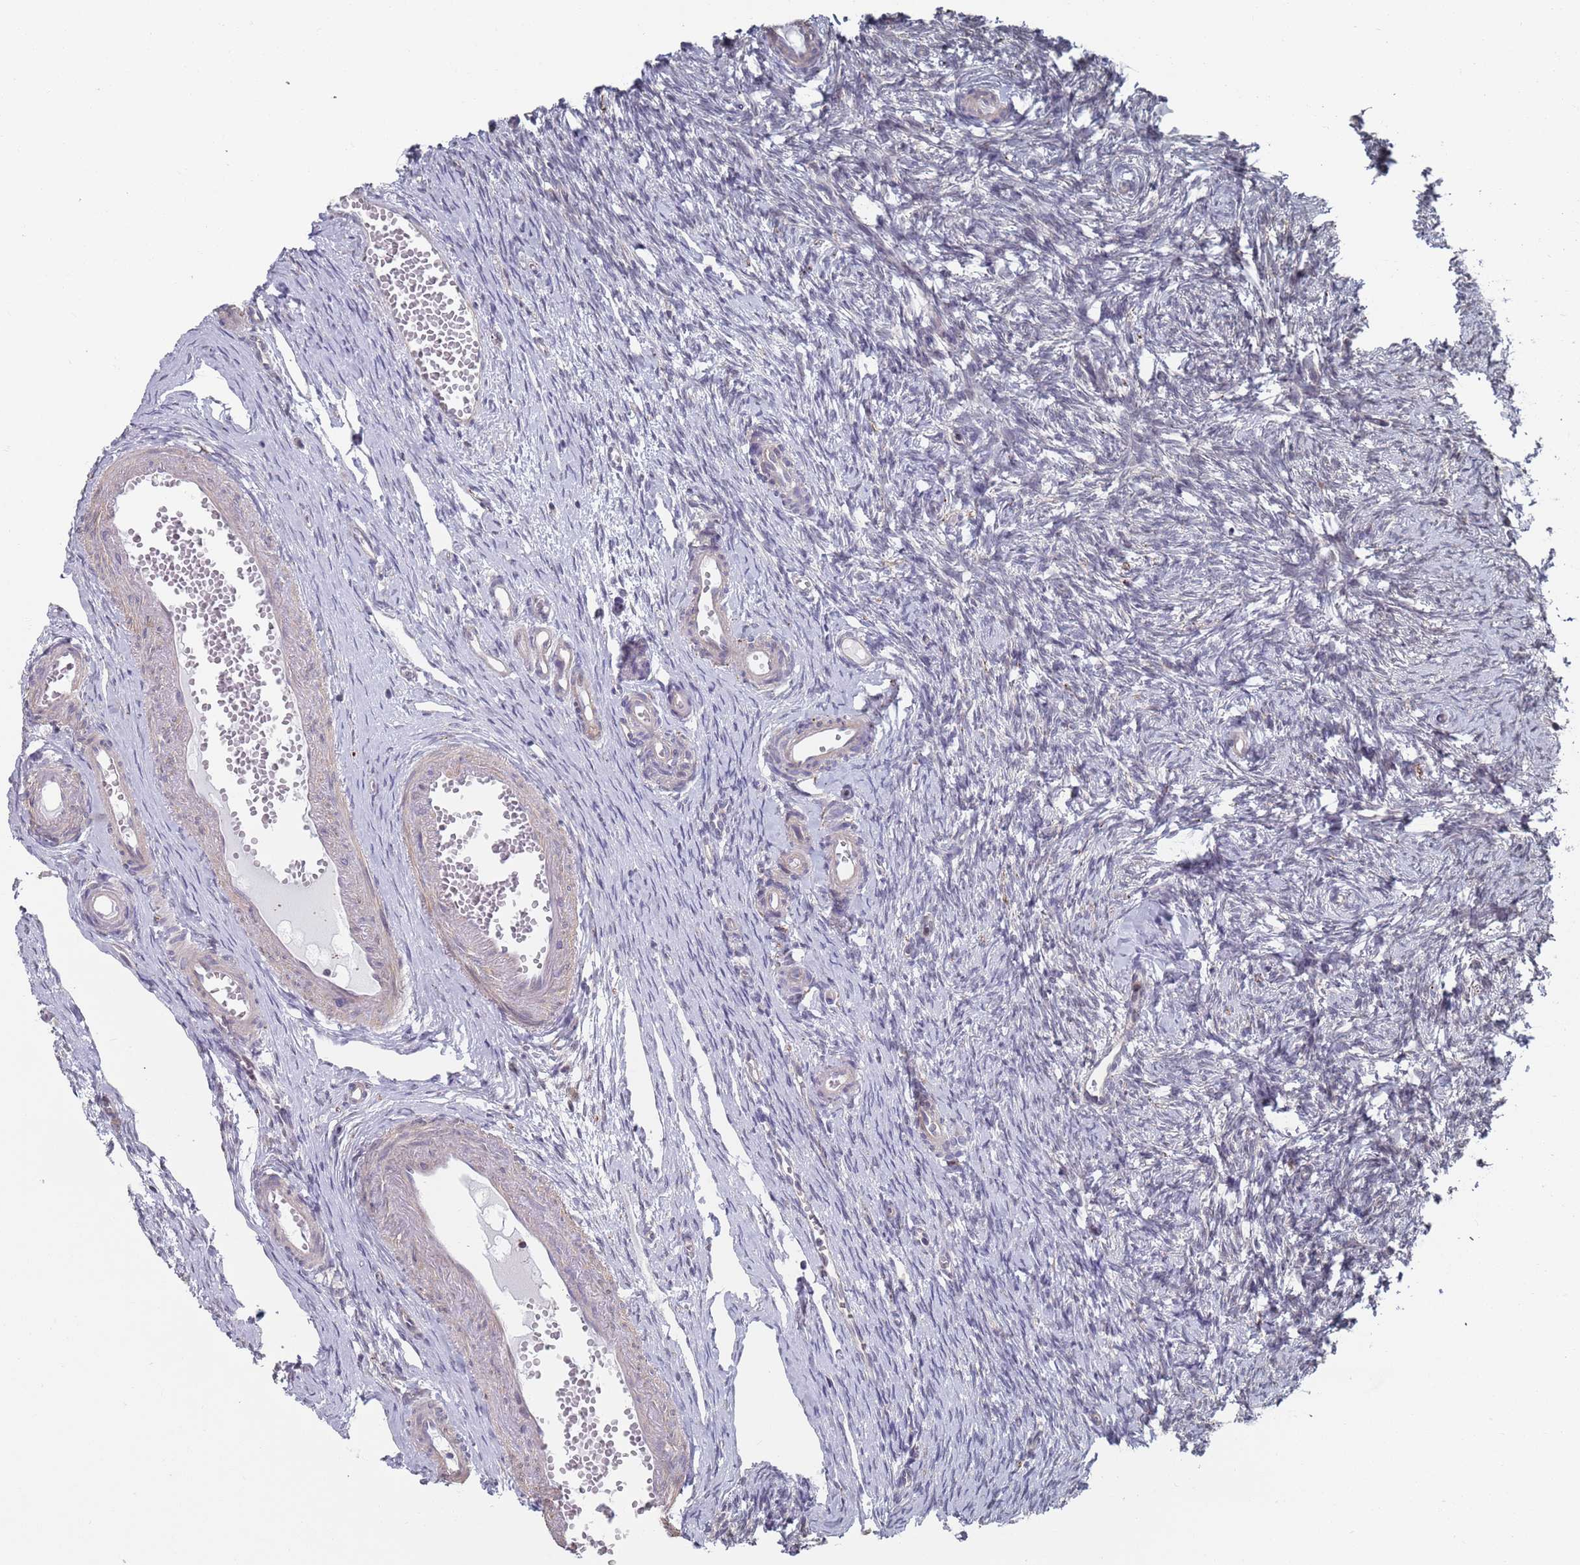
{"staining": {"intensity": "moderate", "quantity": ">75%", "location": "cytoplasmic/membranous"}, "tissue": "ovary", "cell_type": "Follicle cells", "image_type": "normal", "snomed": [{"axis": "morphology", "description": "Normal tissue, NOS"}, {"axis": "topography", "description": "Ovary"}], "caption": "Protein staining reveals moderate cytoplasmic/membranous expression in about >75% of follicle cells in benign ovary.", "gene": "DGKD", "patient": {"sex": "female", "age": 51}}